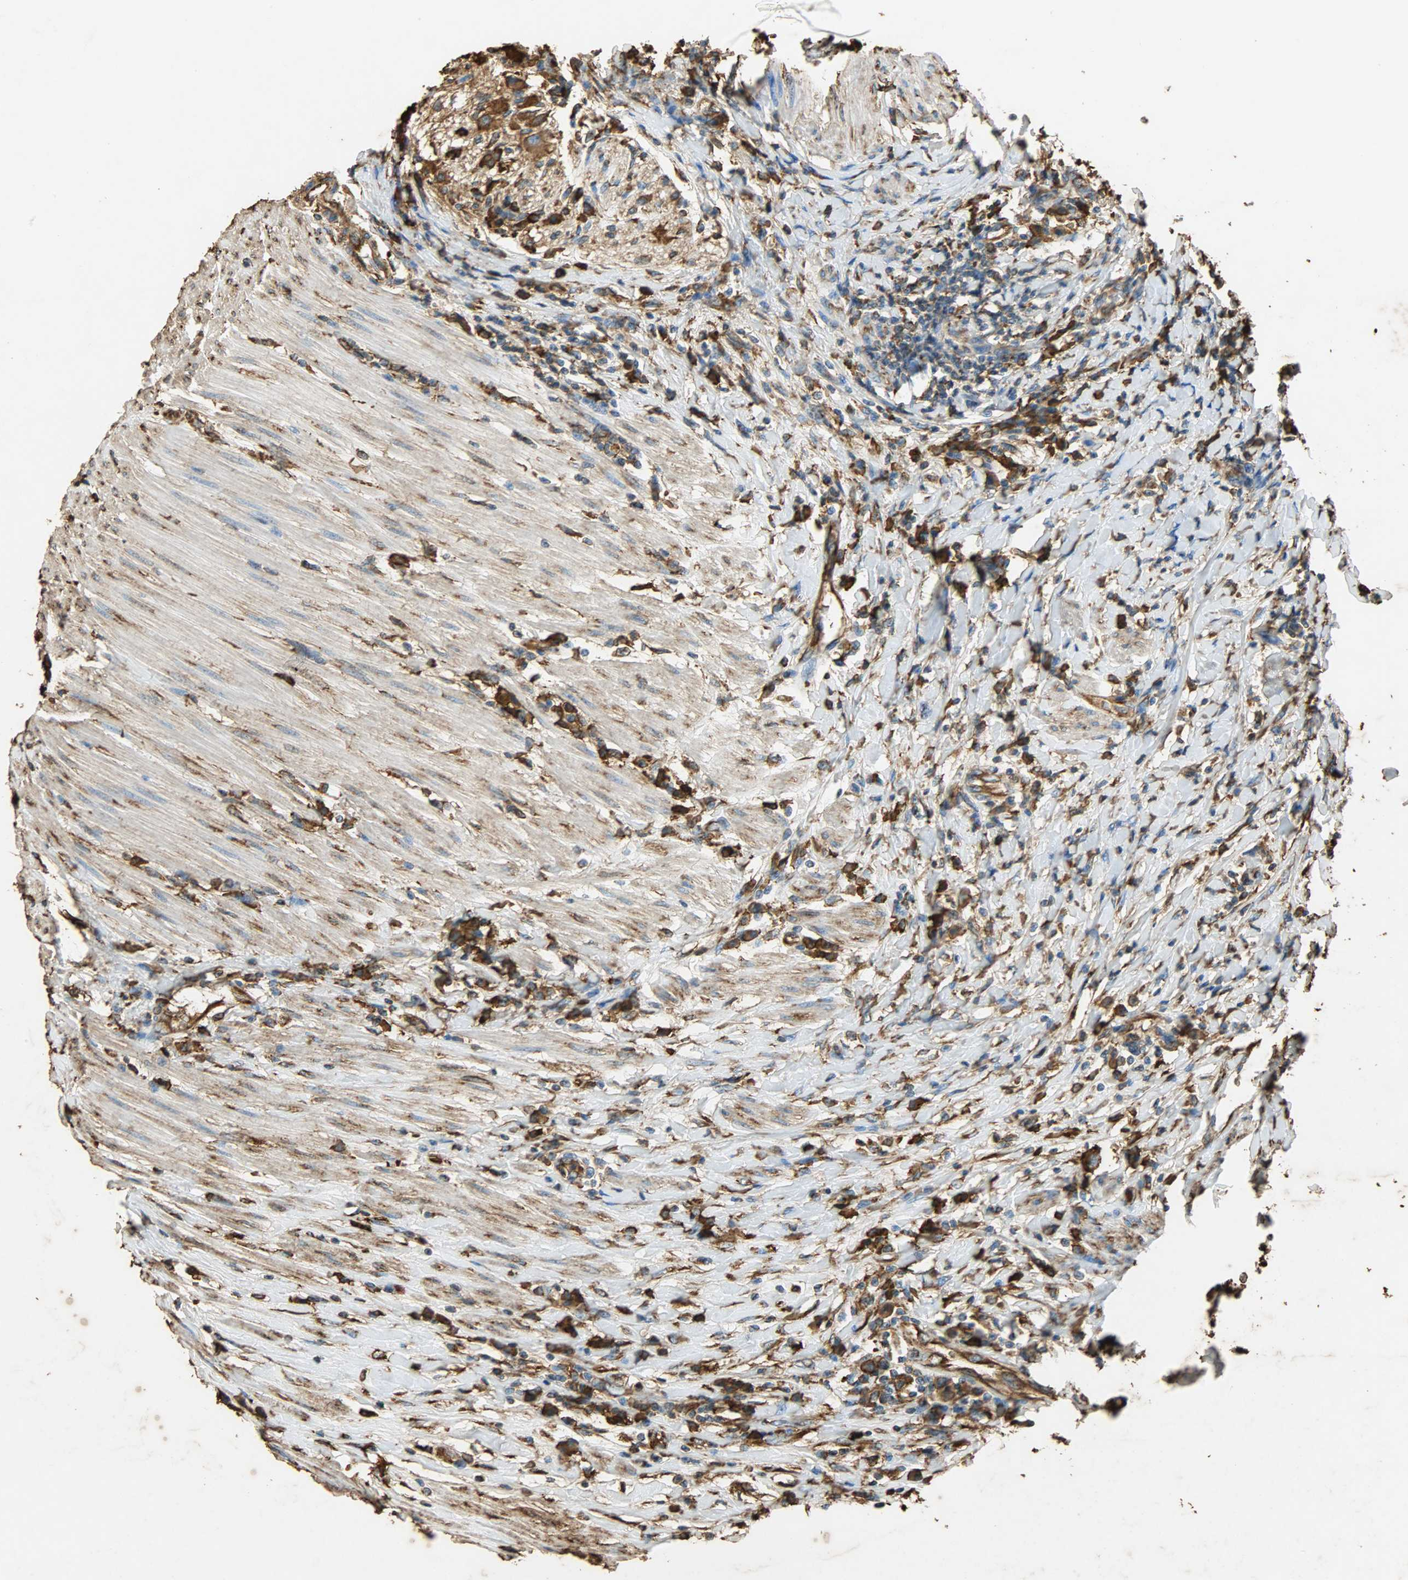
{"staining": {"intensity": "moderate", "quantity": ">75%", "location": "cytoplasmic/membranous"}, "tissue": "colorectal cancer", "cell_type": "Tumor cells", "image_type": "cancer", "snomed": [{"axis": "morphology", "description": "Adenocarcinoma, NOS"}, {"axis": "topography", "description": "Colon"}], "caption": "IHC (DAB (3,3'-diaminobenzidine)) staining of colorectal adenocarcinoma demonstrates moderate cytoplasmic/membranous protein expression in approximately >75% of tumor cells.", "gene": "HSP90B1", "patient": {"sex": "female", "age": 78}}